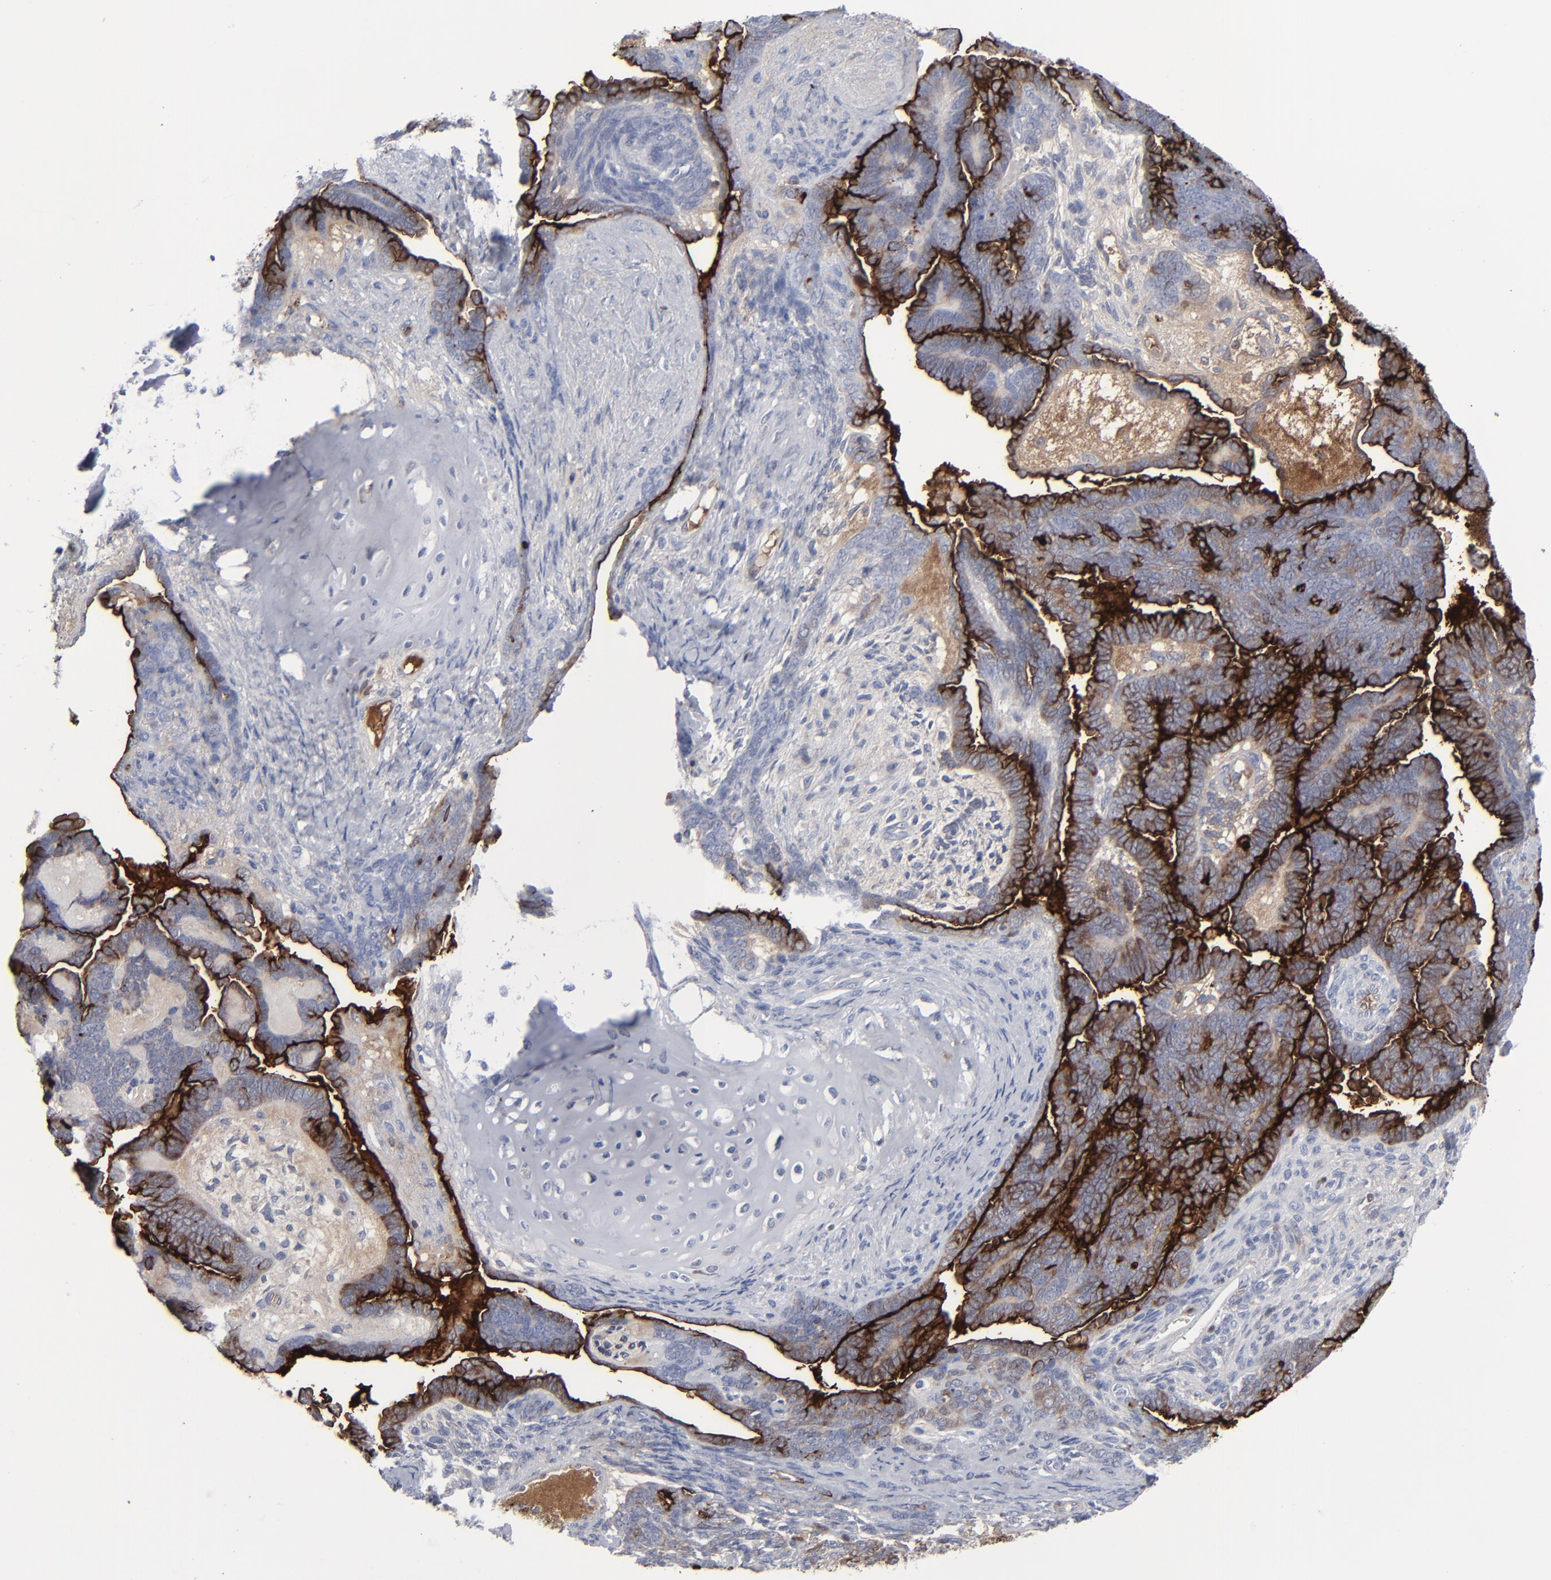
{"staining": {"intensity": "strong", "quantity": "25%-75%", "location": "cytoplasmic/membranous"}, "tissue": "endometrial cancer", "cell_type": "Tumor cells", "image_type": "cancer", "snomed": [{"axis": "morphology", "description": "Neoplasm, malignant, NOS"}, {"axis": "topography", "description": "Endometrium"}], "caption": "Immunohistochemistry (IHC) (DAB) staining of human endometrial malignant neoplasm shows strong cytoplasmic/membranous protein positivity in about 25%-75% of tumor cells.", "gene": "MSLN", "patient": {"sex": "female", "age": 74}}